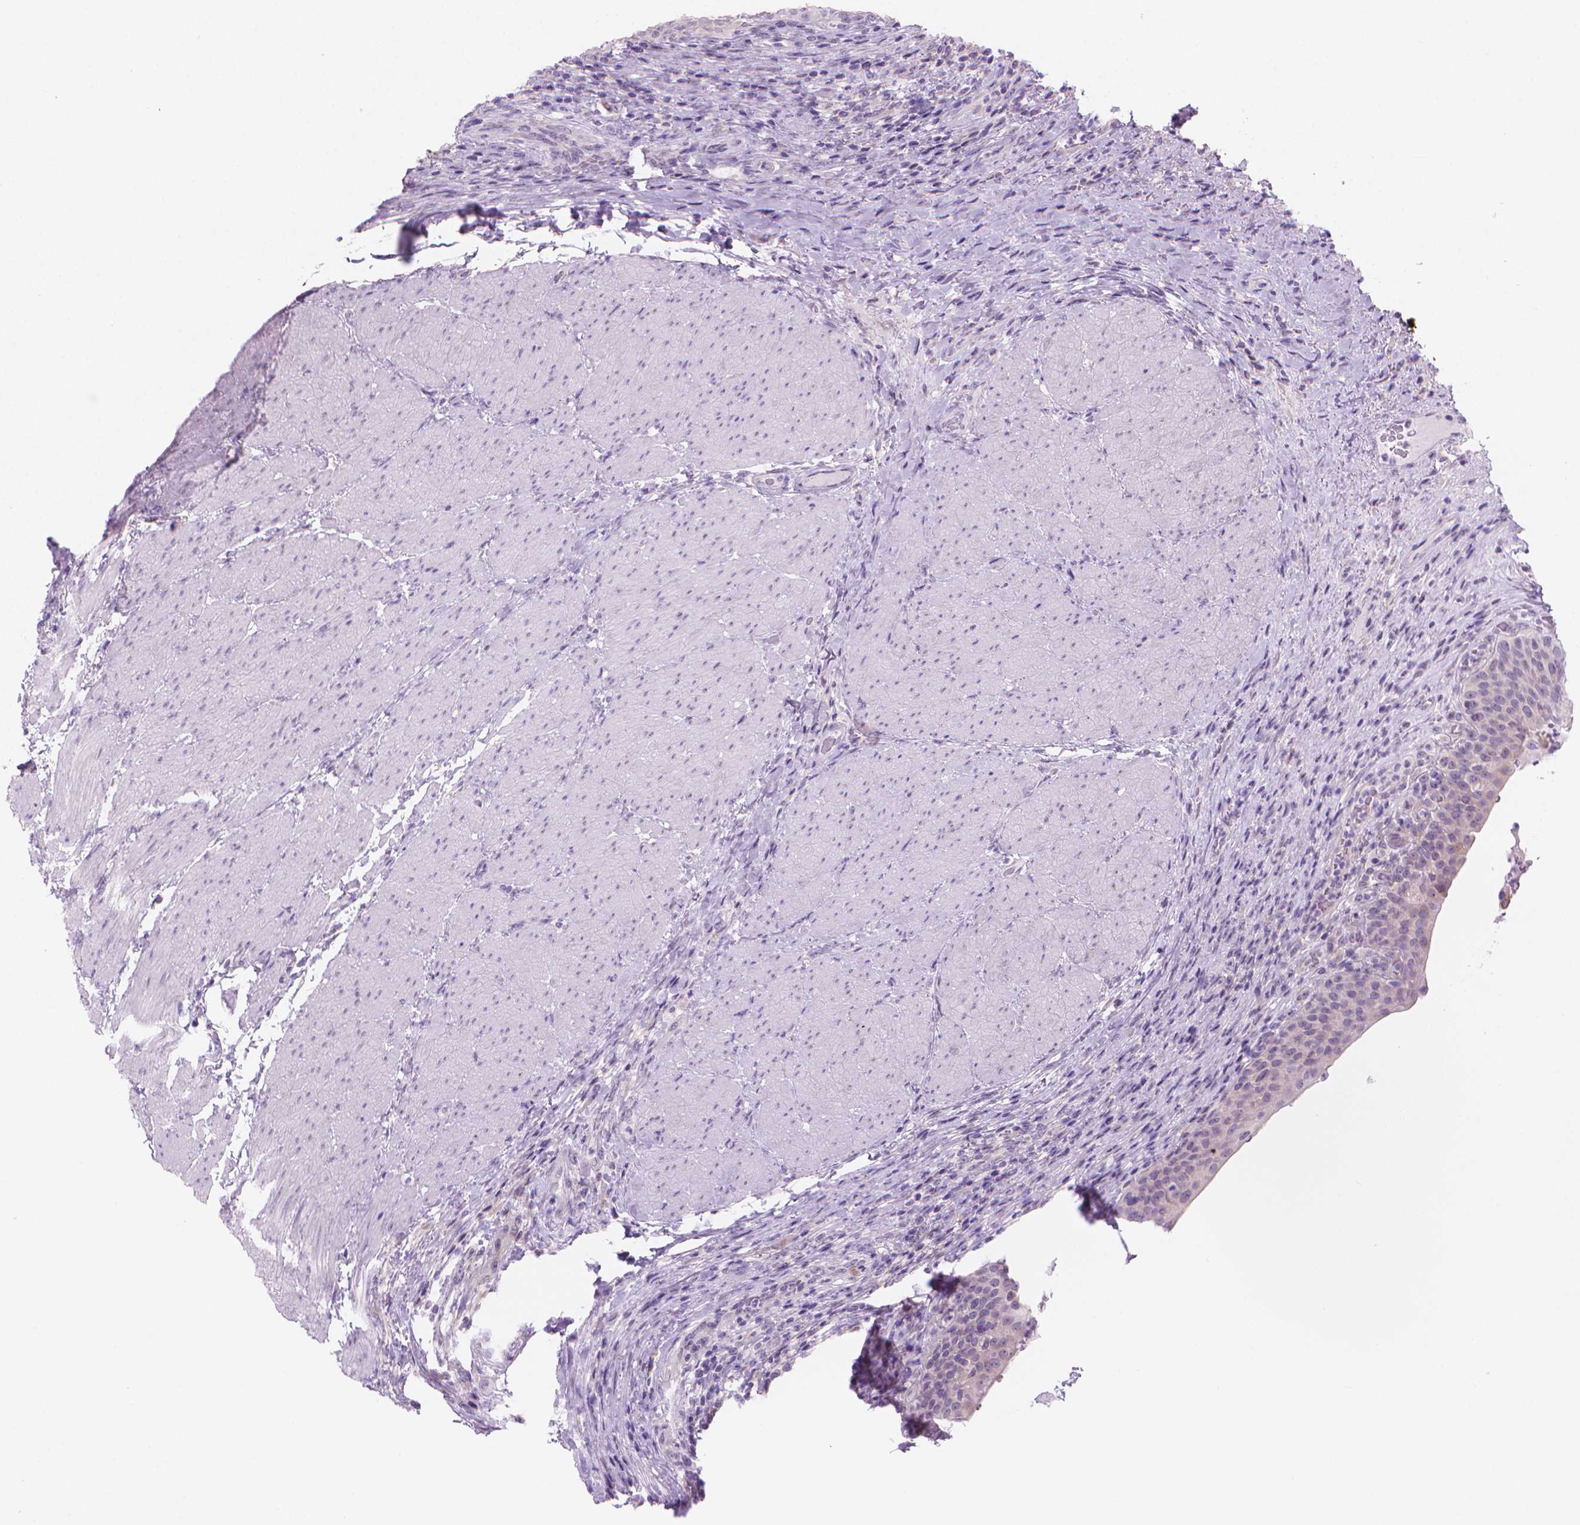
{"staining": {"intensity": "negative", "quantity": "none", "location": "none"}, "tissue": "urinary bladder", "cell_type": "Urothelial cells", "image_type": "normal", "snomed": [{"axis": "morphology", "description": "Normal tissue, NOS"}, {"axis": "topography", "description": "Urinary bladder"}, {"axis": "topography", "description": "Peripheral nerve tissue"}], "caption": "A high-resolution photomicrograph shows IHC staining of normal urinary bladder, which displays no significant positivity in urothelial cells.", "gene": "ENSG00000187186", "patient": {"sex": "male", "age": 66}}